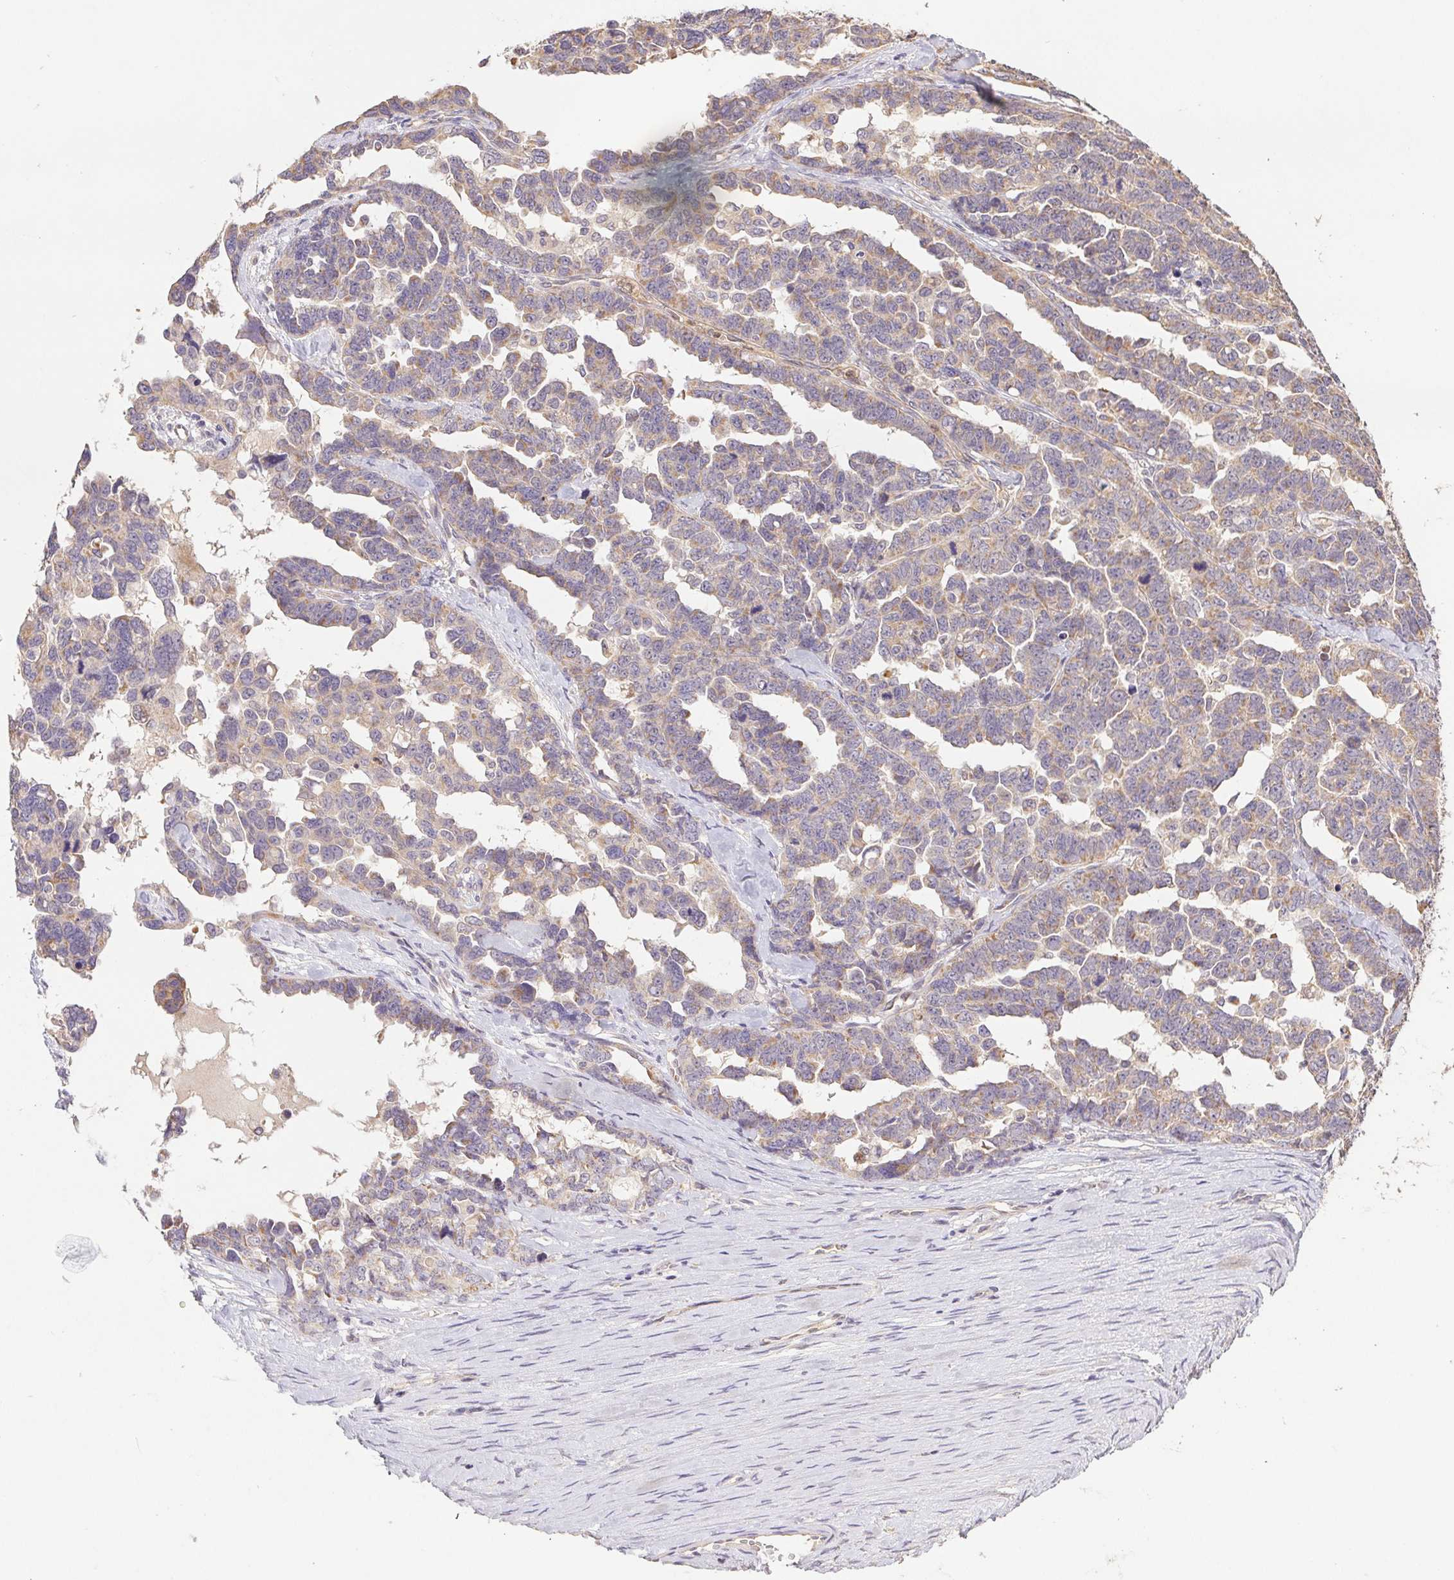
{"staining": {"intensity": "weak", "quantity": ">75%", "location": "cytoplasmic/membranous"}, "tissue": "ovarian cancer", "cell_type": "Tumor cells", "image_type": "cancer", "snomed": [{"axis": "morphology", "description": "Cystadenocarcinoma, serous, NOS"}, {"axis": "topography", "description": "Ovary"}], "caption": "Serous cystadenocarcinoma (ovarian) stained with a brown dye exhibits weak cytoplasmic/membranous positive staining in about >75% of tumor cells.", "gene": "RAB11A", "patient": {"sex": "female", "age": 69}}